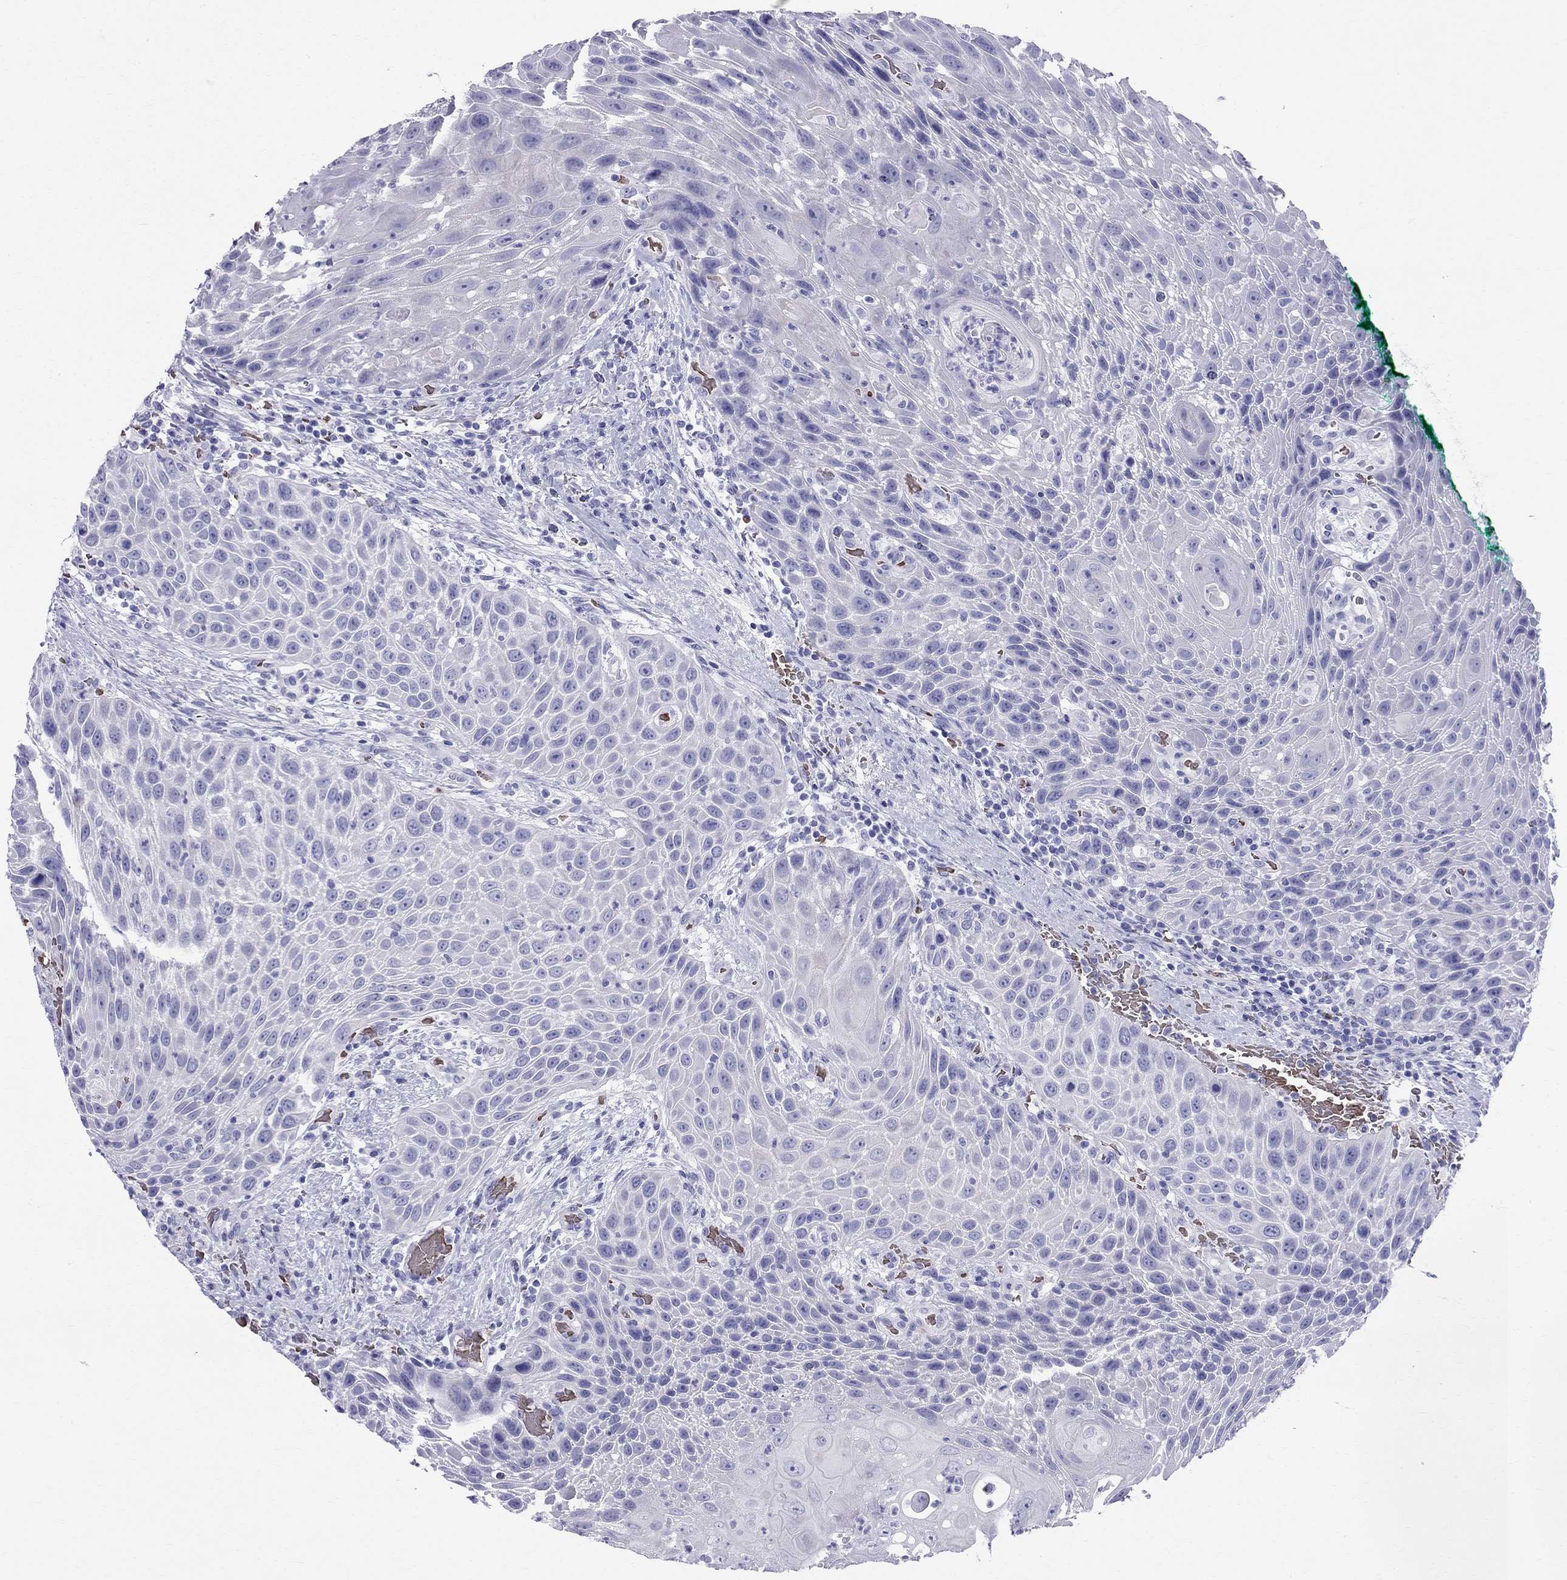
{"staining": {"intensity": "negative", "quantity": "none", "location": "none"}, "tissue": "head and neck cancer", "cell_type": "Tumor cells", "image_type": "cancer", "snomed": [{"axis": "morphology", "description": "Squamous cell carcinoma, NOS"}, {"axis": "topography", "description": "Head-Neck"}], "caption": "This is an IHC micrograph of head and neck cancer (squamous cell carcinoma). There is no positivity in tumor cells.", "gene": "DNAAF6", "patient": {"sex": "male", "age": 69}}